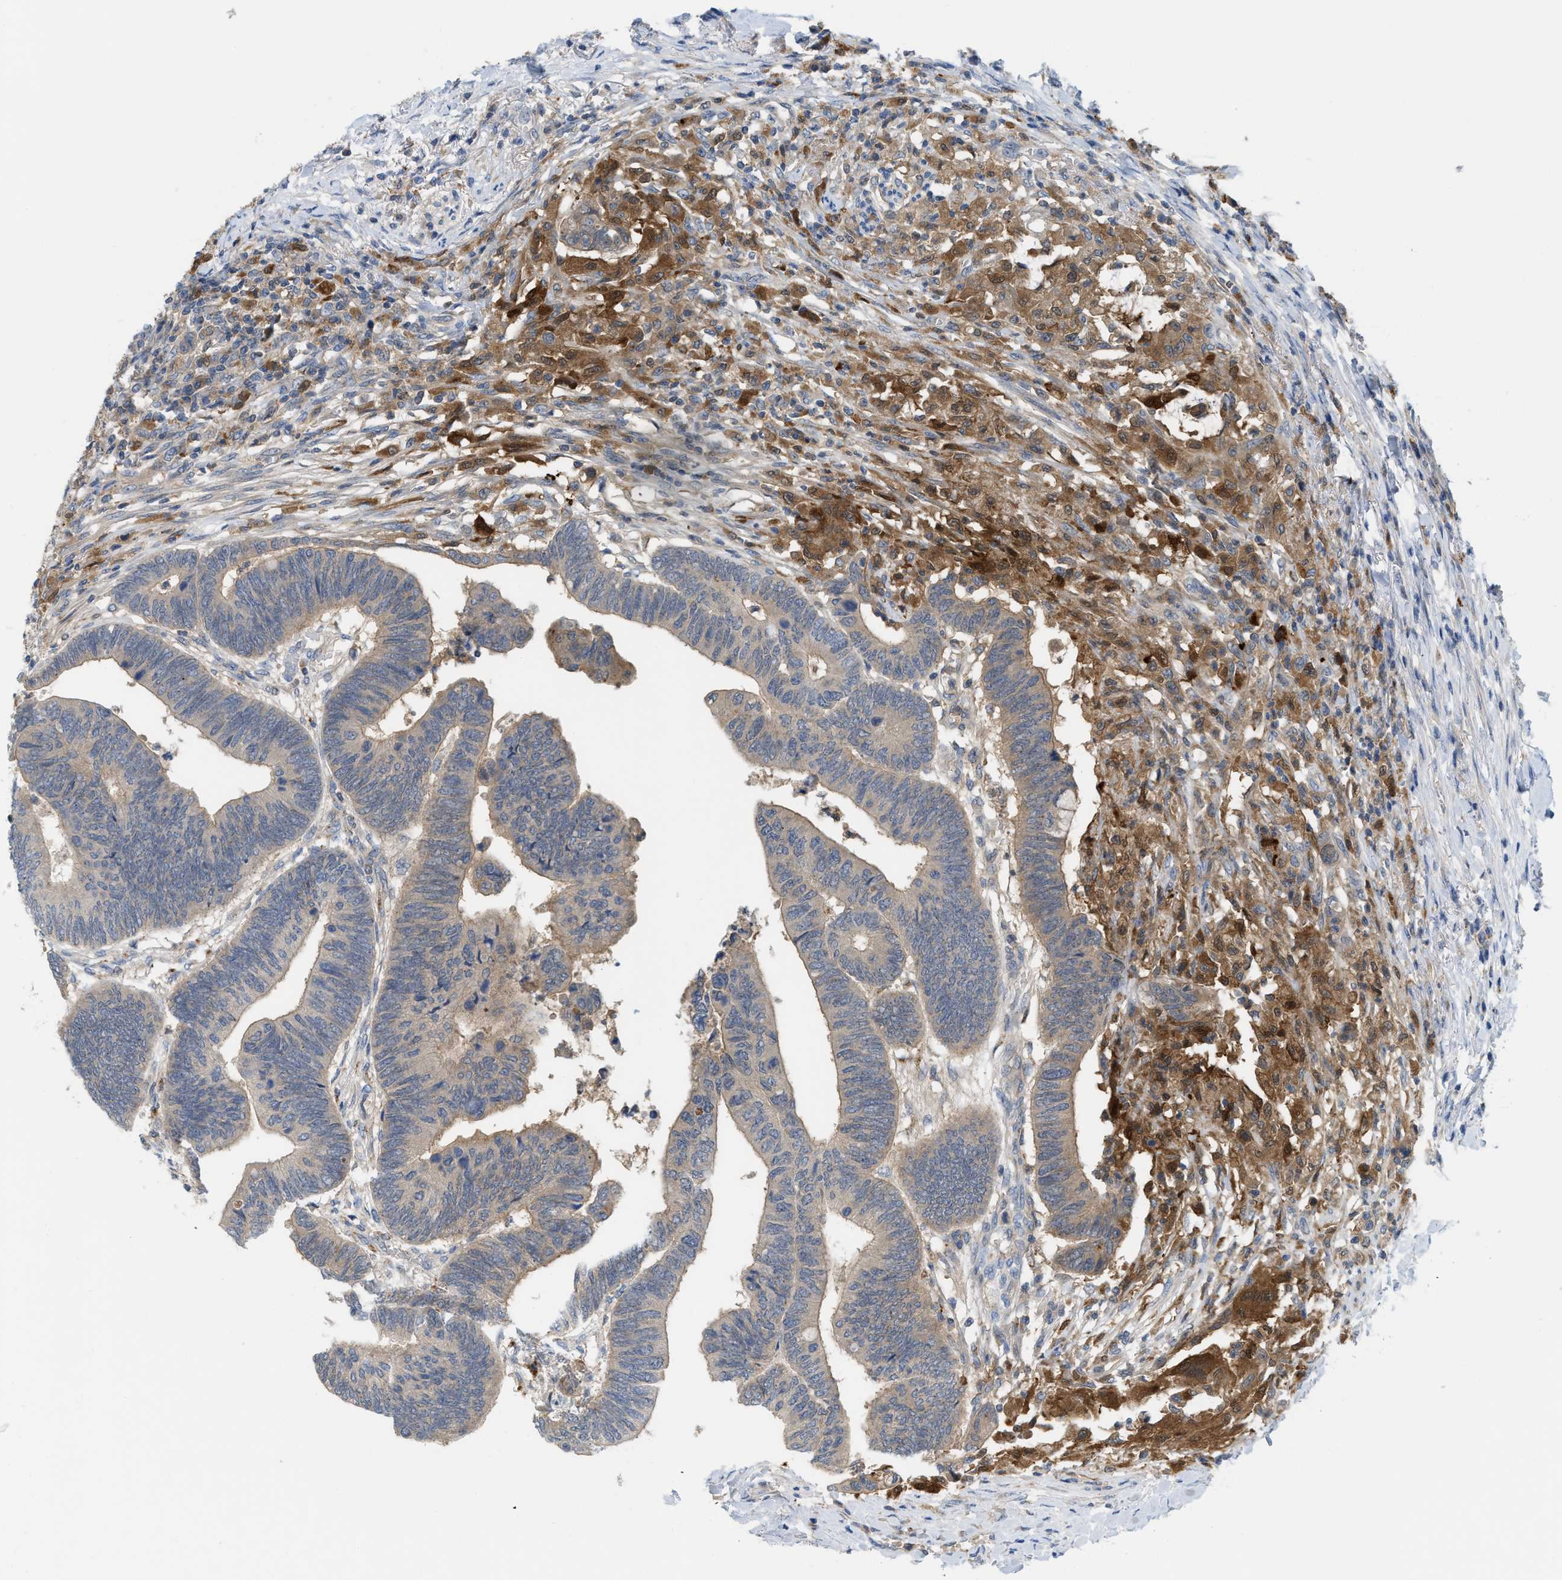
{"staining": {"intensity": "weak", "quantity": ">75%", "location": "cytoplasmic/membranous"}, "tissue": "colorectal cancer", "cell_type": "Tumor cells", "image_type": "cancer", "snomed": [{"axis": "morphology", "description": "Normal tissue, NOS"}, {"axis": "morphology", "description": "Adenocarcinoma, NOS"}, {"axis": "topography", "description": "Rectum"}, {"axis": "topography", "description": "Peripheral nerve tissue"}], "caption": "This photomicrograph demonstrates immunohistochemistry (IHC) staining of adenocarcinoma (colorectal), with low weak cytoplasmic/membranous expression in approximately >75% of tumor cells.", "gene": "CSTB", "patient": {"sex": "male", "age": 92}}